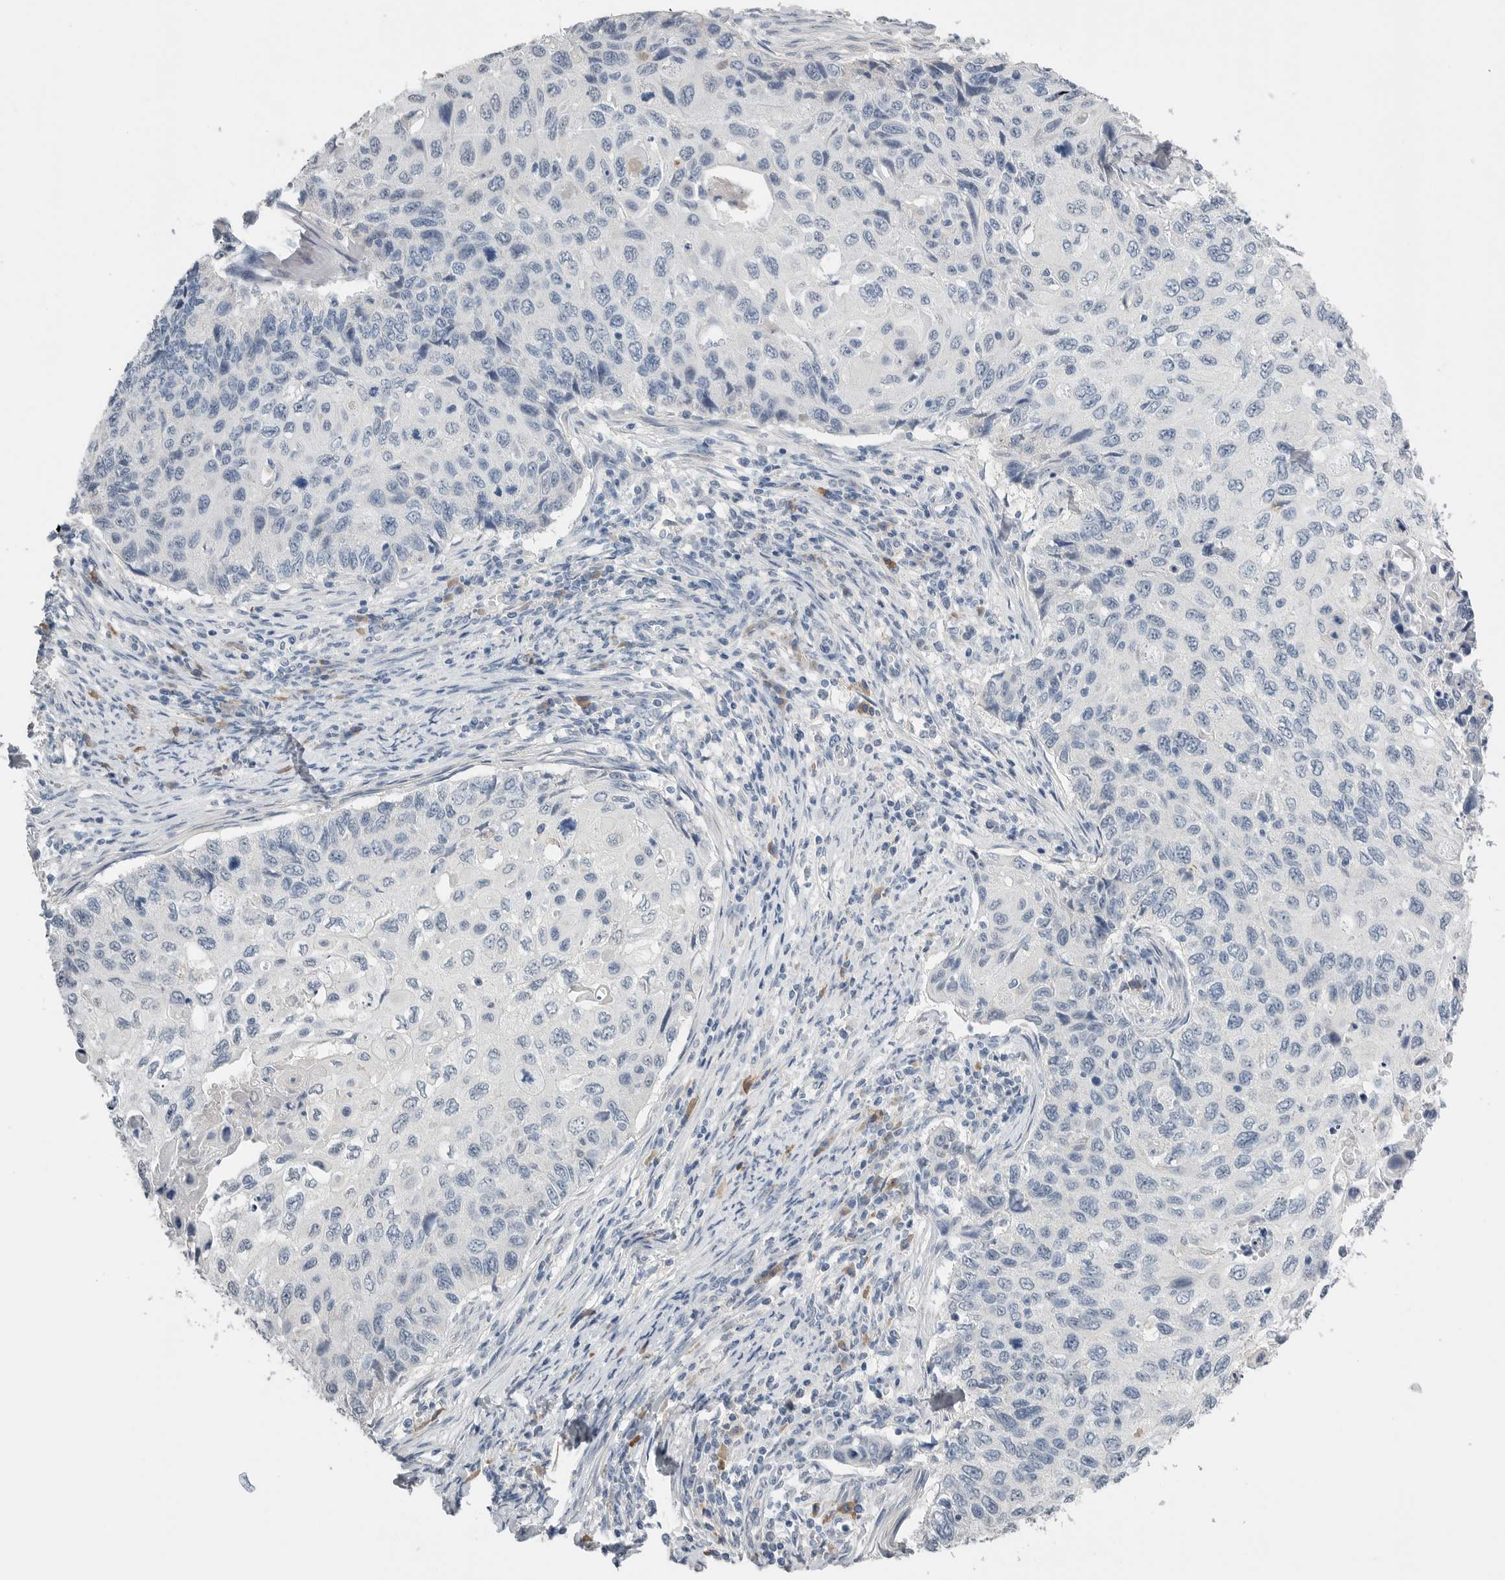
{"staining": {"intensity": "negative", "quantity": "none", "location": "none"}, "tissue": "cervical cancer", "cell_type": "Tumor cells", "image_type": "cancer", "snomed": [{"axis": "morphology", "description": "Squamous cell carcinoma, NOS"}, {"axis": "topography", "description": "Cervix"}], "caption": "Cervical cancer (squamous cell carcinoma) stained for a protein using immunohistochemistry reveals no positivity tumor cells.", "gene": "FABP6", "patient": {"sex": "female", "age": 70}}